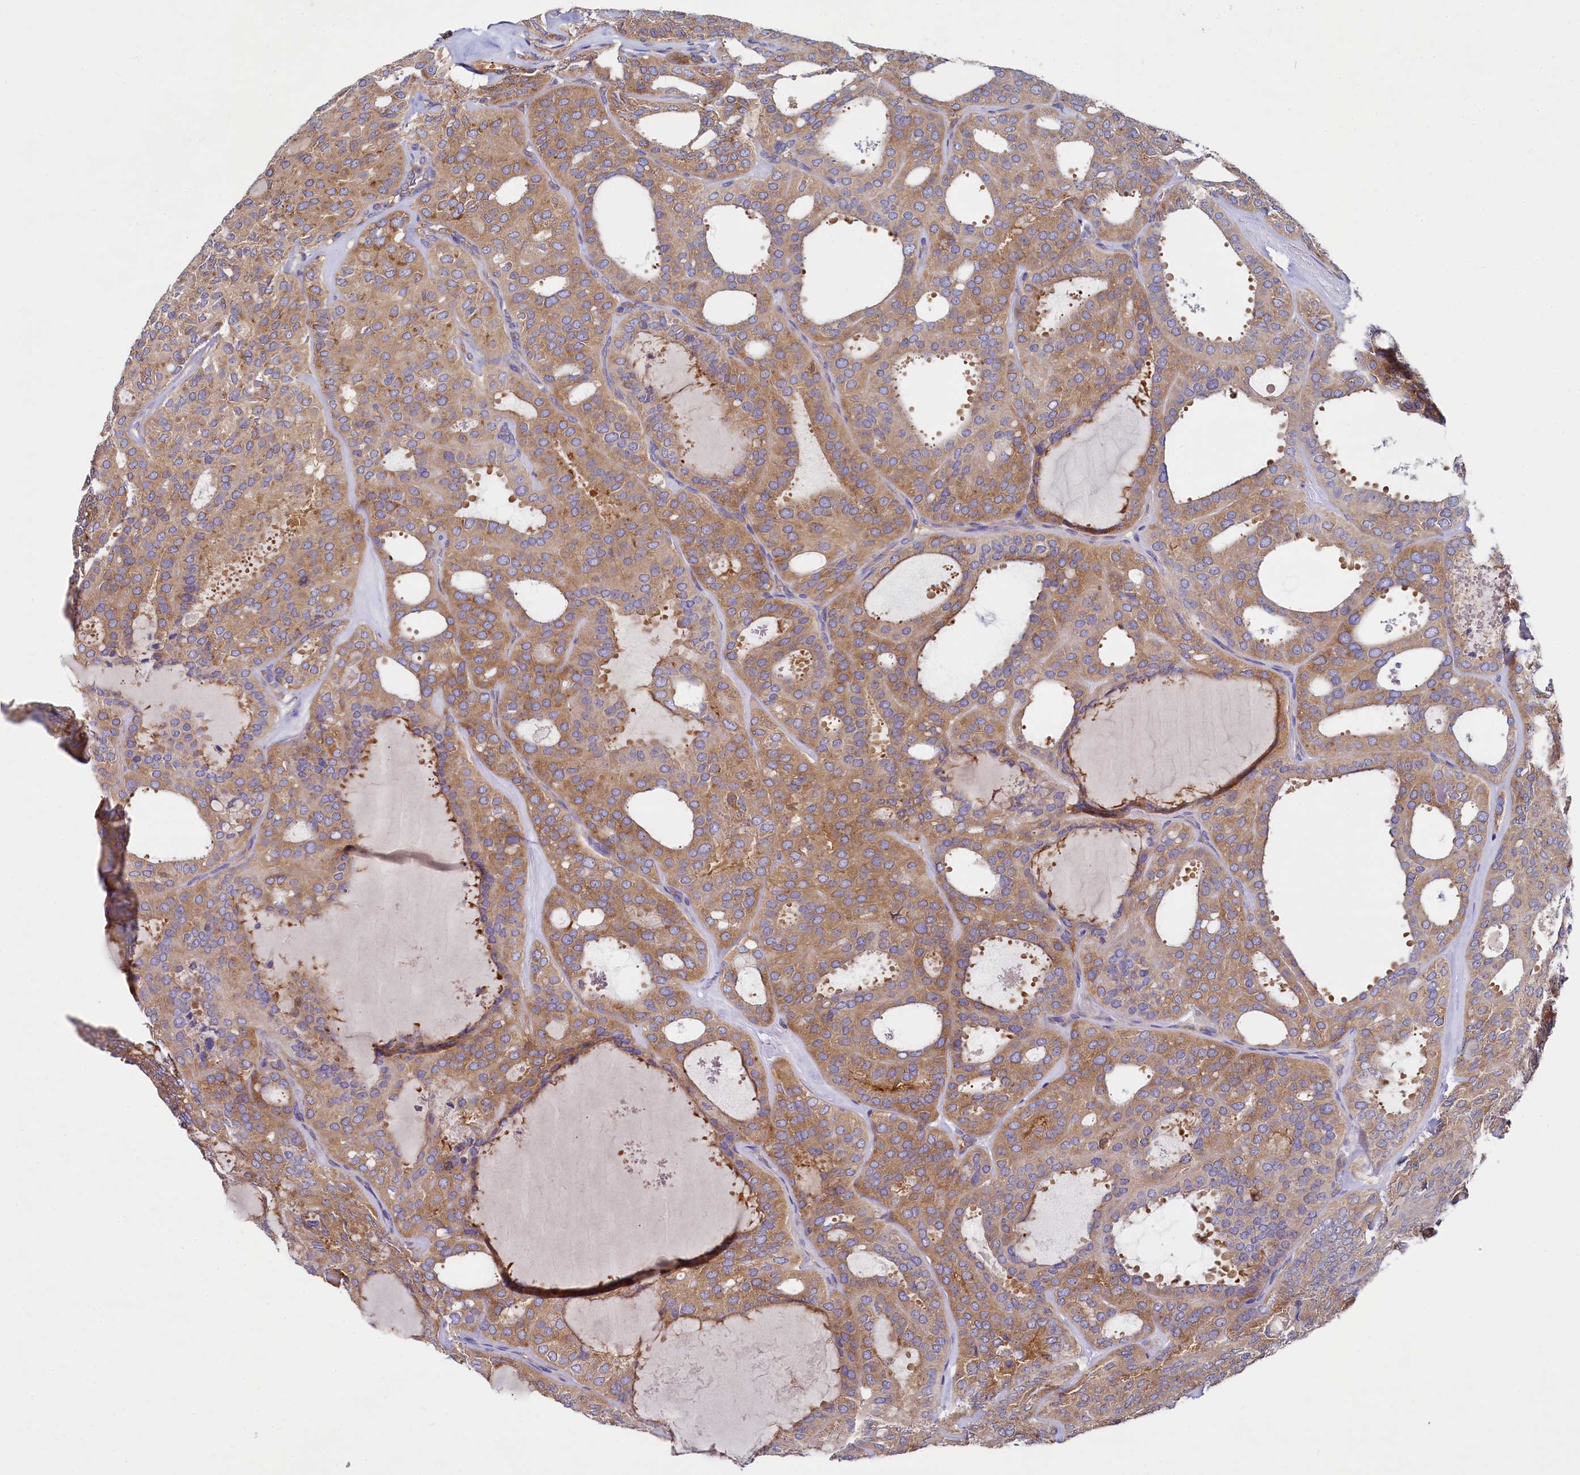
{"staining": {"intensity": "moderate", "quantity": ">75%", "location": "cytoplasmic/membranous"}, "tissue": "thyroid cancer", "cell_type": "Tumor cells", "image_type": "cancer", "snomed": [{"axis": "morphology", "description": "Follicular adenoma carcinoma, NOS"}, {"axis": "topography", "description": "Thyroid gland"}], "caption": "This photomicrograph shows follicular adenoma carcinoma (thyroid) stained with IHC to label a protein in brown. The cytoplasmic/membranous of tumor cells show moderate positivity for the protein. Nuclei are counter-stained blue.", "gene": "QARS1", "patient": {"sex": "male", "age": 75}}